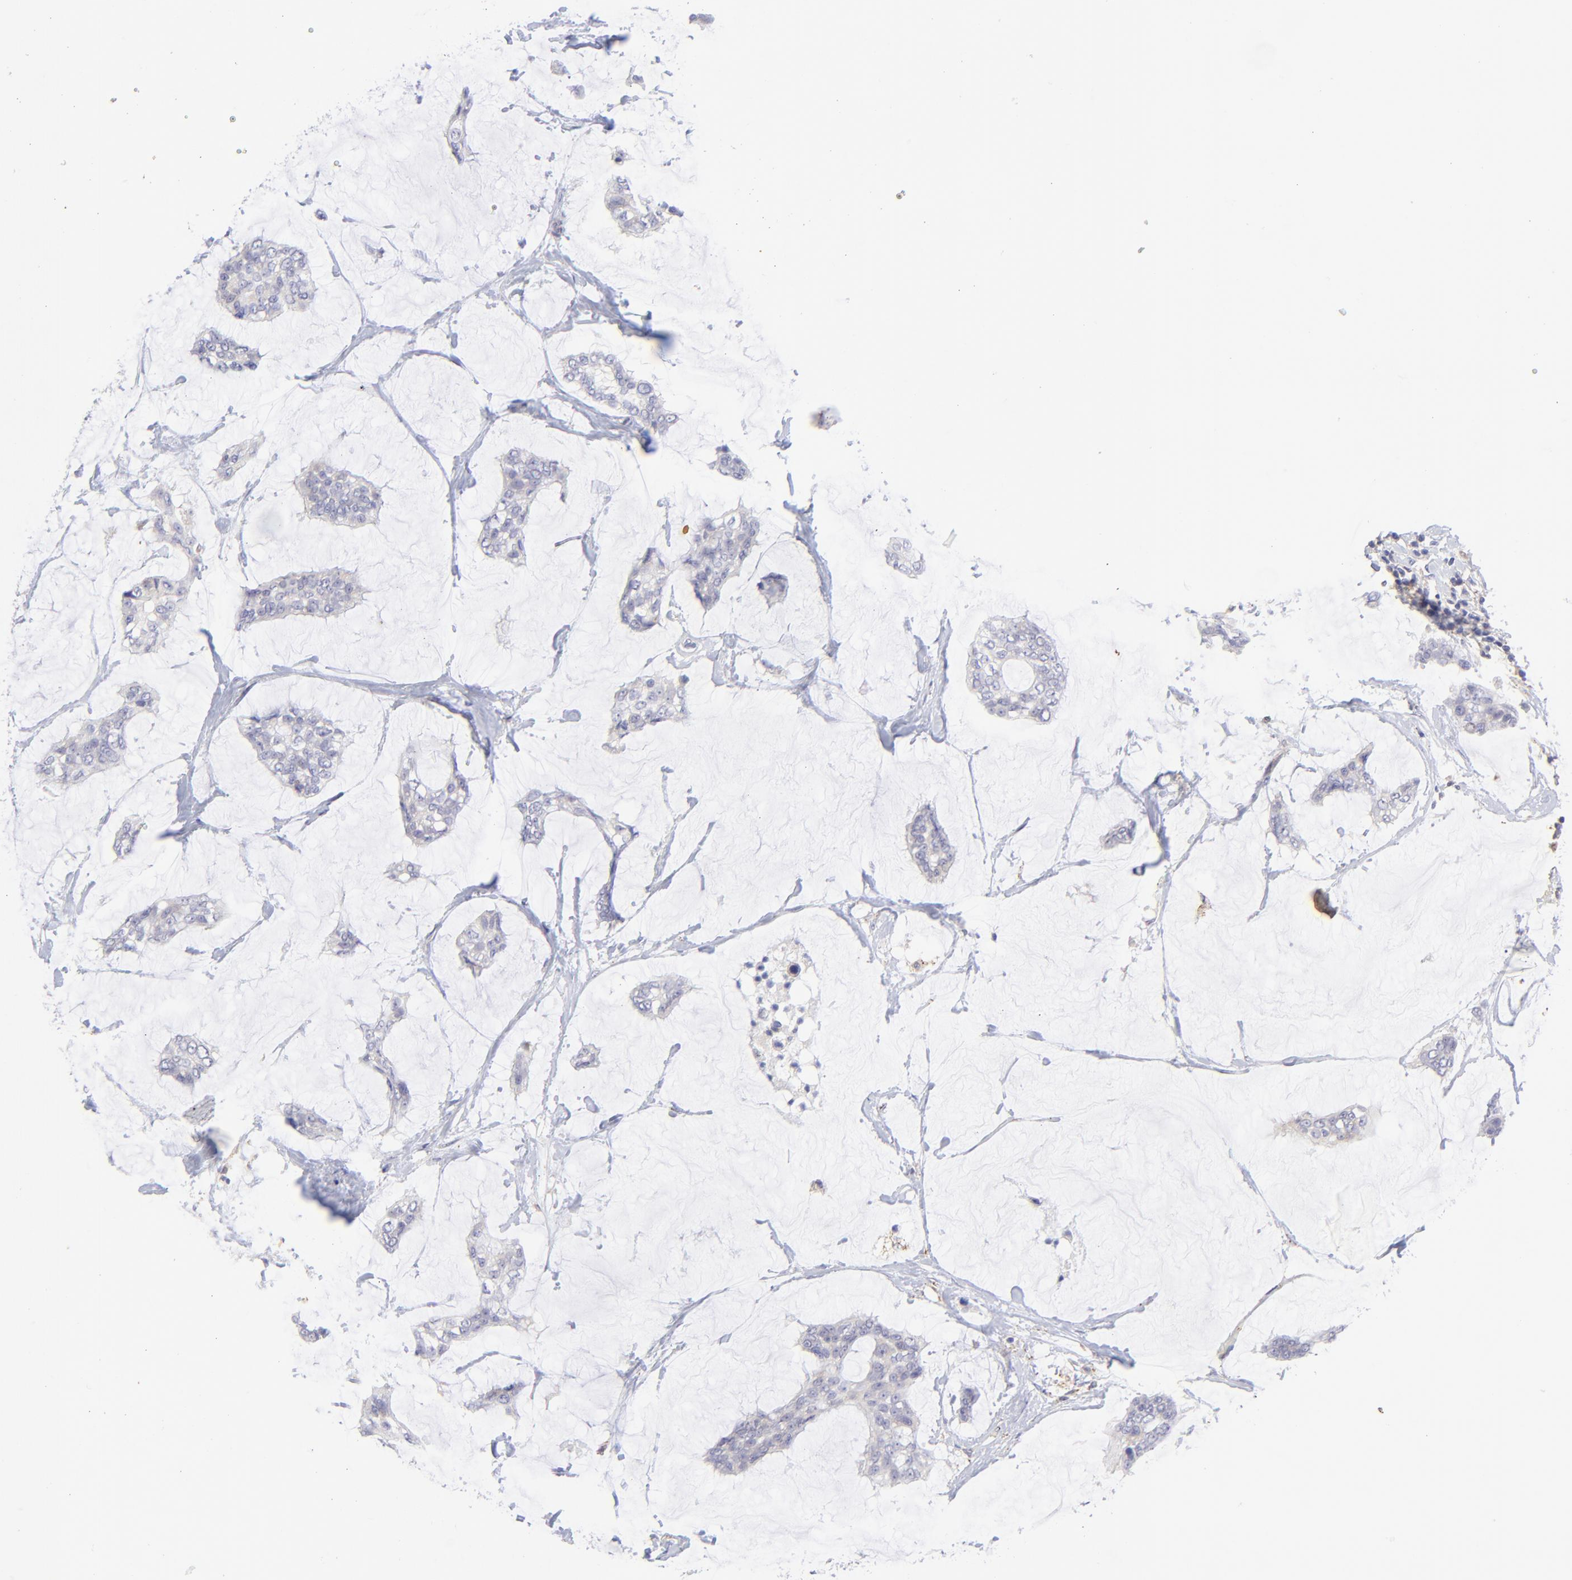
{"staining": {"intensity": "weak", "quantity": ">75%", "location": "cytoplasmic/membranous"}, "tissue": "breast cancer", "cell_type": "Tumor cells", "image_type": "cancer", "snomed": [{"axis": "morphology", "description": "Duct carcinoma"}, {"axis": "topography", "description": "Breast"}], "caption": "Breast cancer (infiltrating ductal carcinoma) stained with immunohistochemistry displays weak cytoplasmic/membranous positivity in about >75% of tumor cells.", "gene": "LHFPL1", "patient": {"sex": "female", "age": 93}}